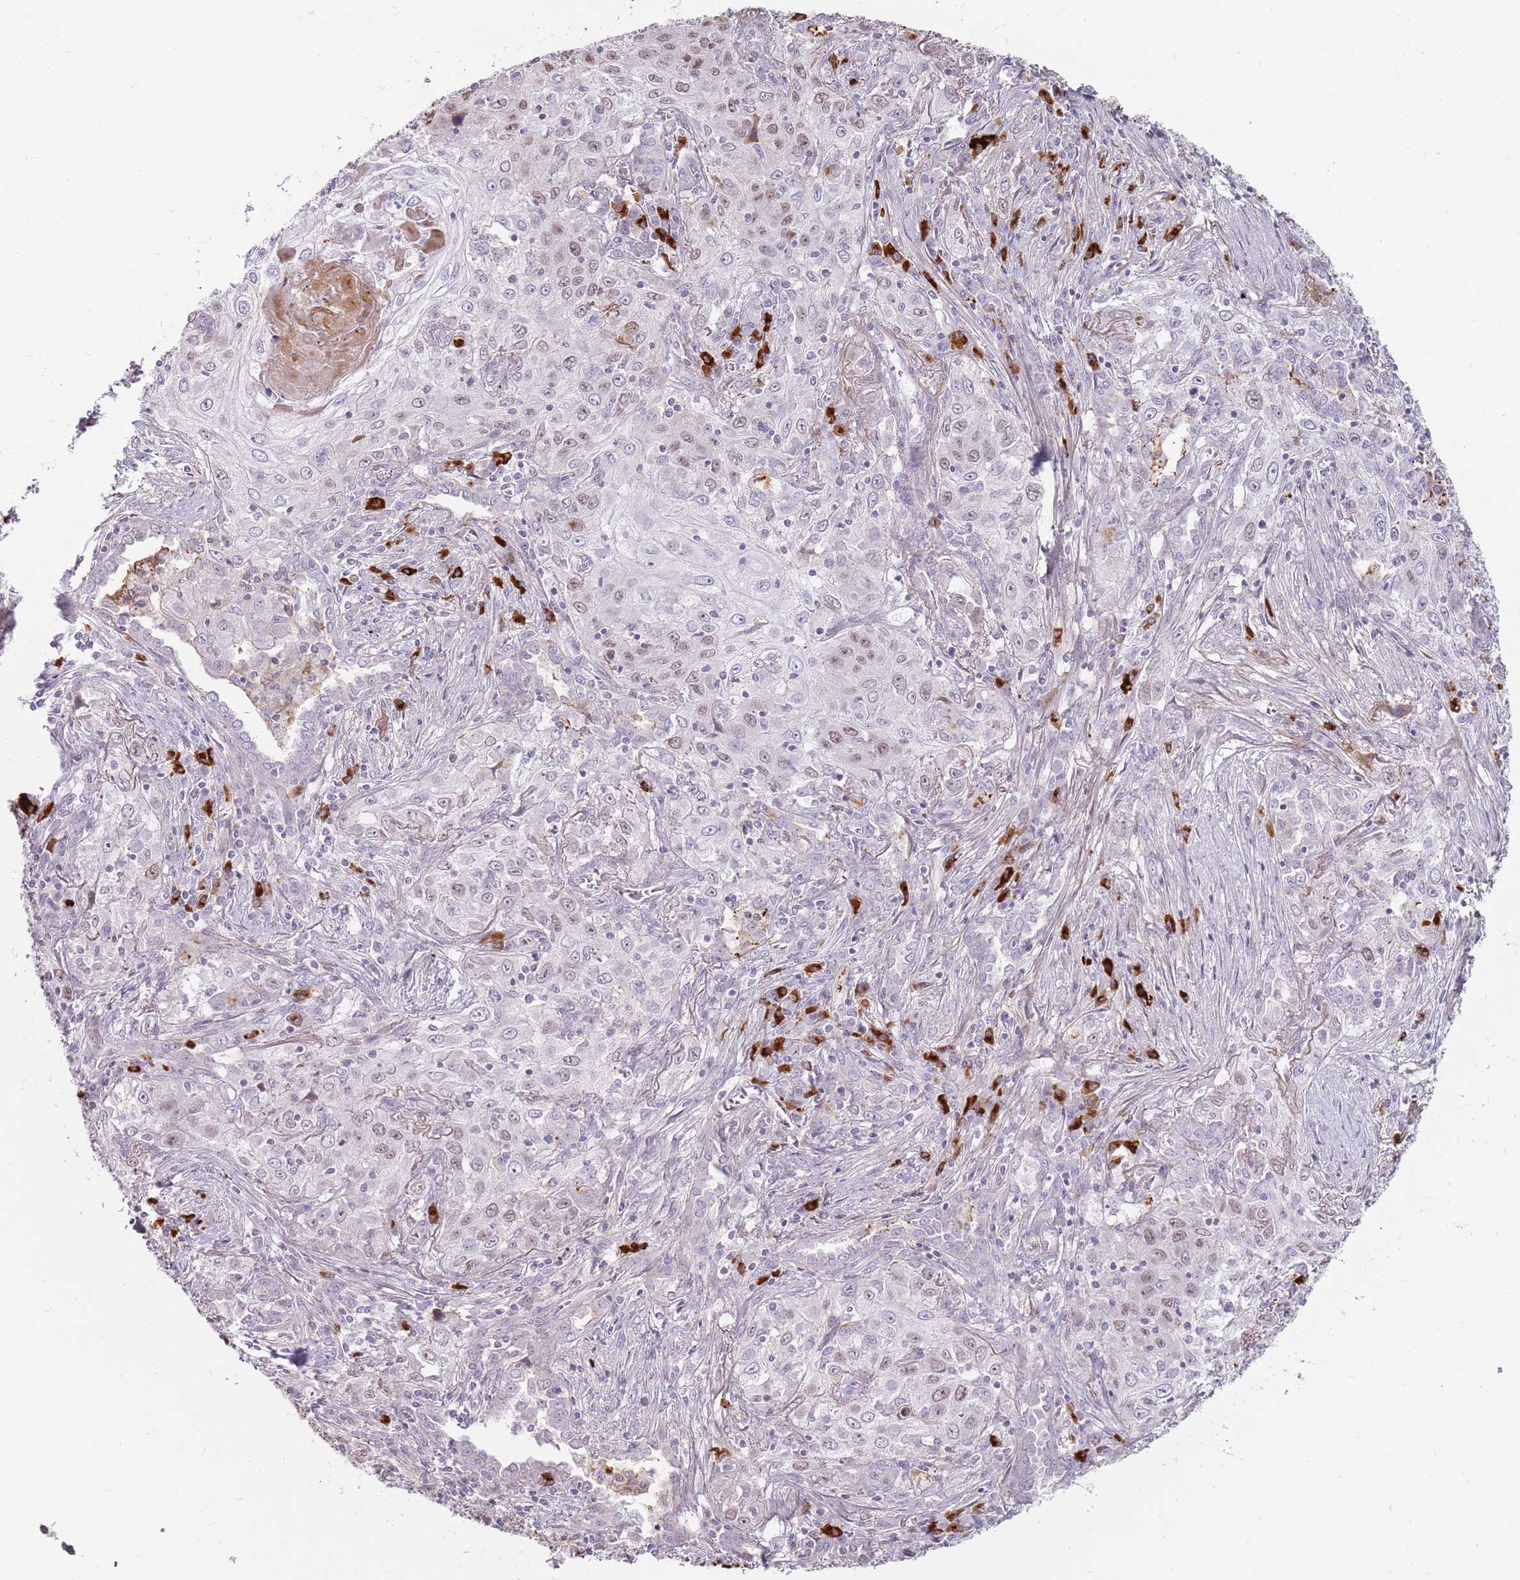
{"staining": {"intensity": "weak", "quantity": "<25%", "location": "nuclear"}, "tissue": "lung cancer", "cell_type": "Tumor cells", "image_type": "cancer", "snomed": [{"axis": "morphology", "description": "Squamous cell carcinoma, NOS"}, {"axis": "topography", "description": "Lung"}], "caption": "High magnification brightfield microscopy of lung cancer (squamous cell carcinoma) stained with DAB (3,3'-diaminobenzidine) (brown) and counterstained with hematoxylin (blue): tumor cells show no significant positivity. (Immunohistochemistry (ihc), brightfield microscopy, high magnification).", "gene": "MCUB", "patient": {"sex": "female", "age": 69}}